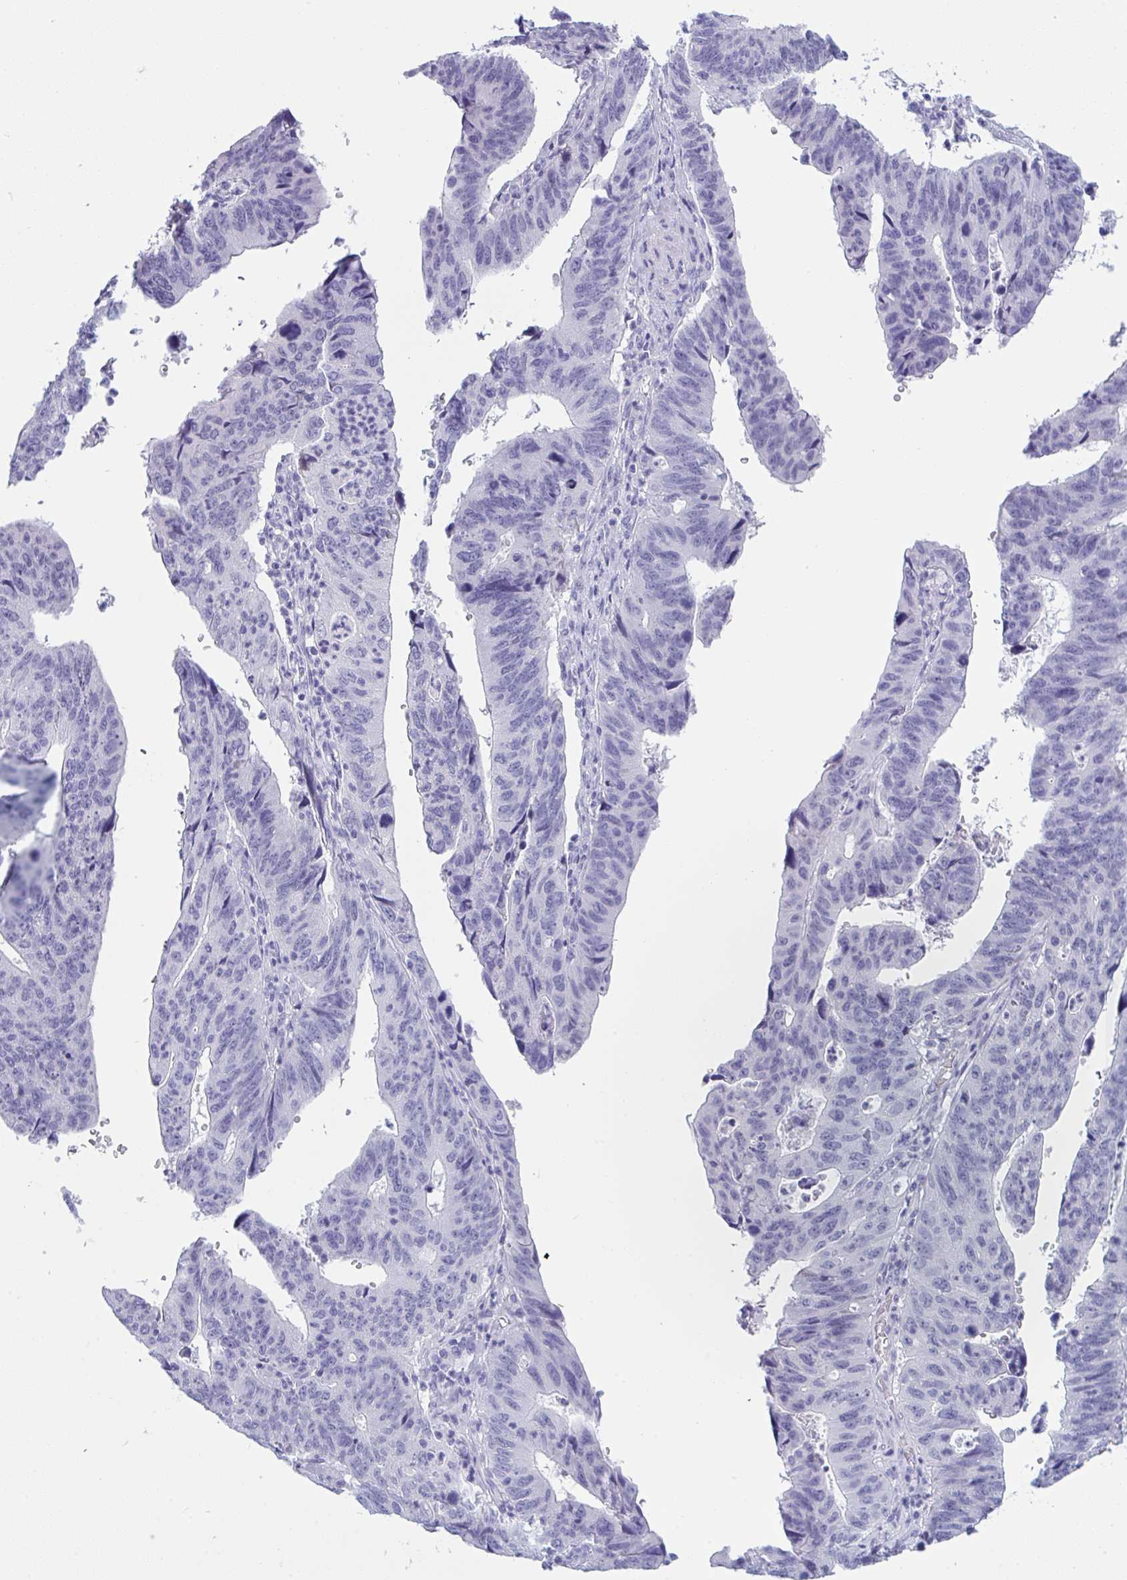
{"staining": {"intensity": "negative", "quantity": "none", "location": "none"}, "tissue": "stomach cancer", "cell_type": "Tumor cells", "image_type": "cancer", "snomed": [{"axis": "morphology", "description": "Adenocarcinoma, NOS"}, {"axis": "topography", "description": "Stomach"}], "caption": "Protein analysis of adenocarcinoma (stomach) reveals no significant expression in tumor cells.", "gene": "PRDM9", "patient": {"sex": "male", "age": 59}}